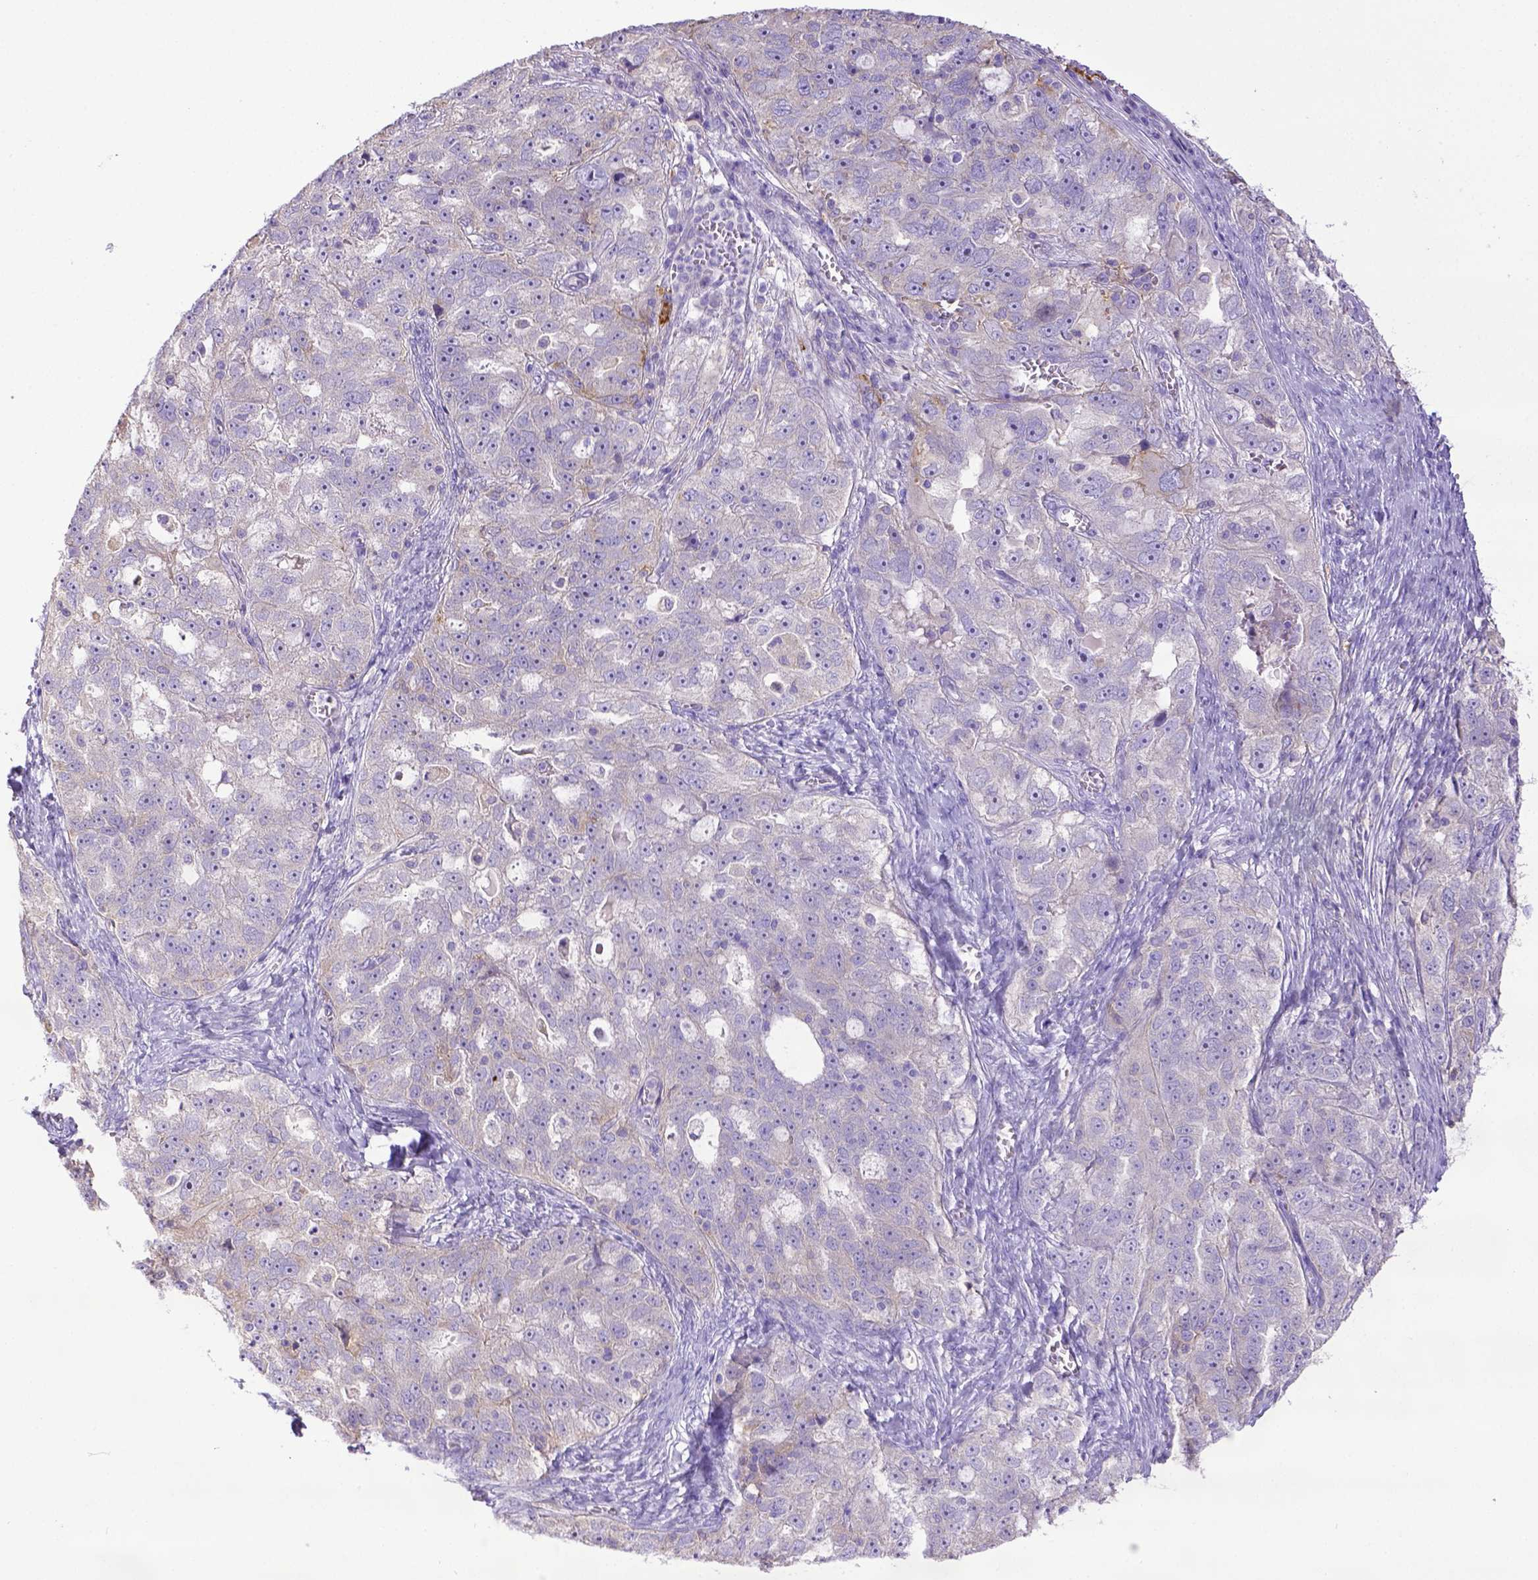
{"staining": {"intensity": "weak", "quantity": "<25%", "location": "cytoplasmic/membranous"}, "tissue": "ovarian cancer", "cell_type": "Tumor cells", "image_type": "cancer", "snomed": [{"axis": "morphology", "description": "Cystadenocarcinoma, serous, NOS"}, {"axis": "topography", "description": "Ovary"}], "caption": "An image of ovarian cancer (serous cystadenocarcinoma) stained for a protein displays no brown staining in tumor cells. Brightfield microscopy of IHC stained with DAB (brown) and hematoxylin (blue), captured at high magnification.", "gene": "CD40", "patient": {"sex": "female", "age": 51}}